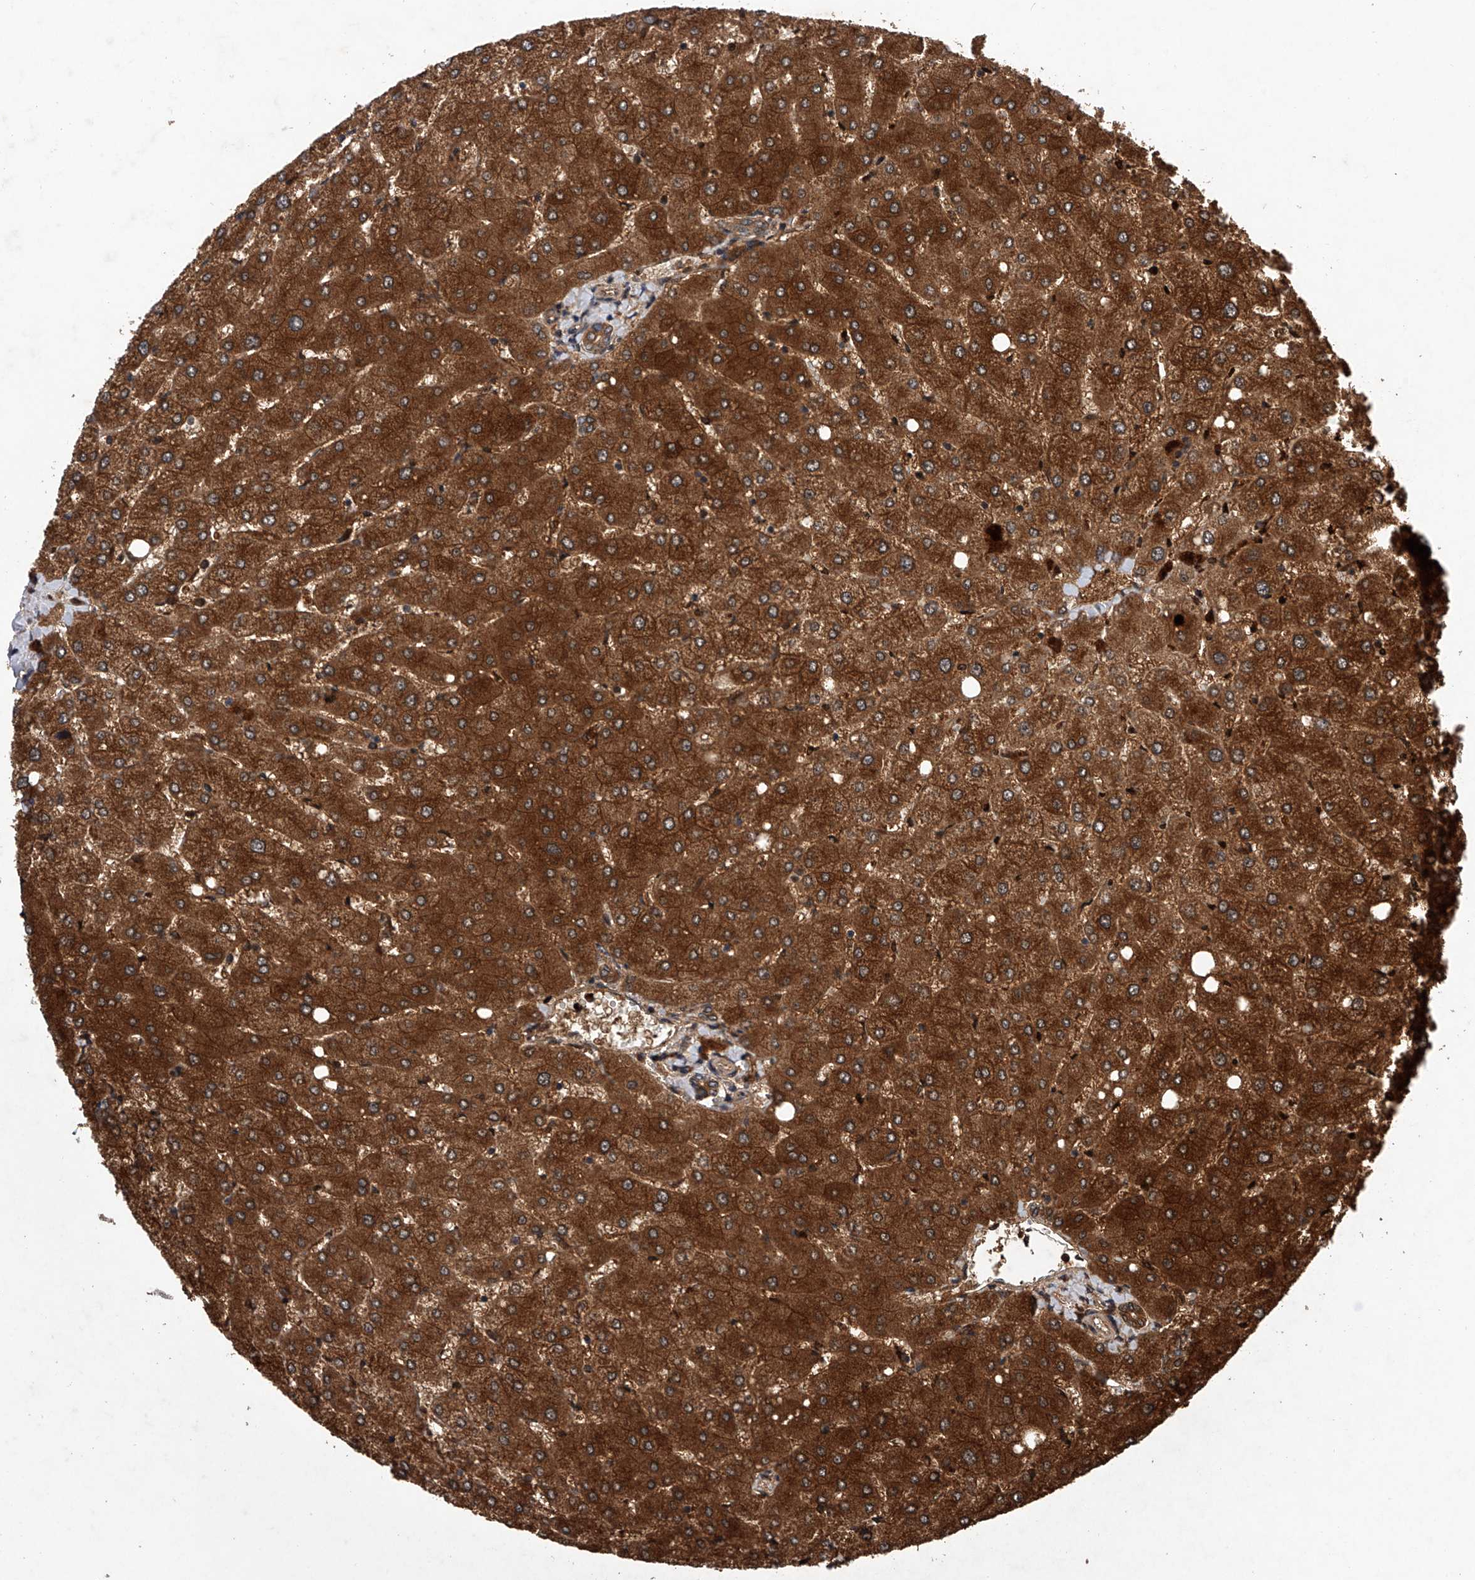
{"staining": {"intensity": "moderate", "quantity": "25%-75%", "location": "cytoplasmic/membranous"}, "tissue": "liver", "cell_type": "Cholangiocytes", "image_type": "normal", "snomed": [{"axis": "morphology", "description": "Normal tissue, NOS"}, {"axis": "topography", "description": "Liver"}], "caption": "High-power microscopy captured an IHC micrograph of unremarkable liver, revealing moderate cytoplasmic/membranous staining in about 25%-75% of cholangiocytes.", "gene": "MAP3K11", "patient": {"sex": "female", "age": 54}}